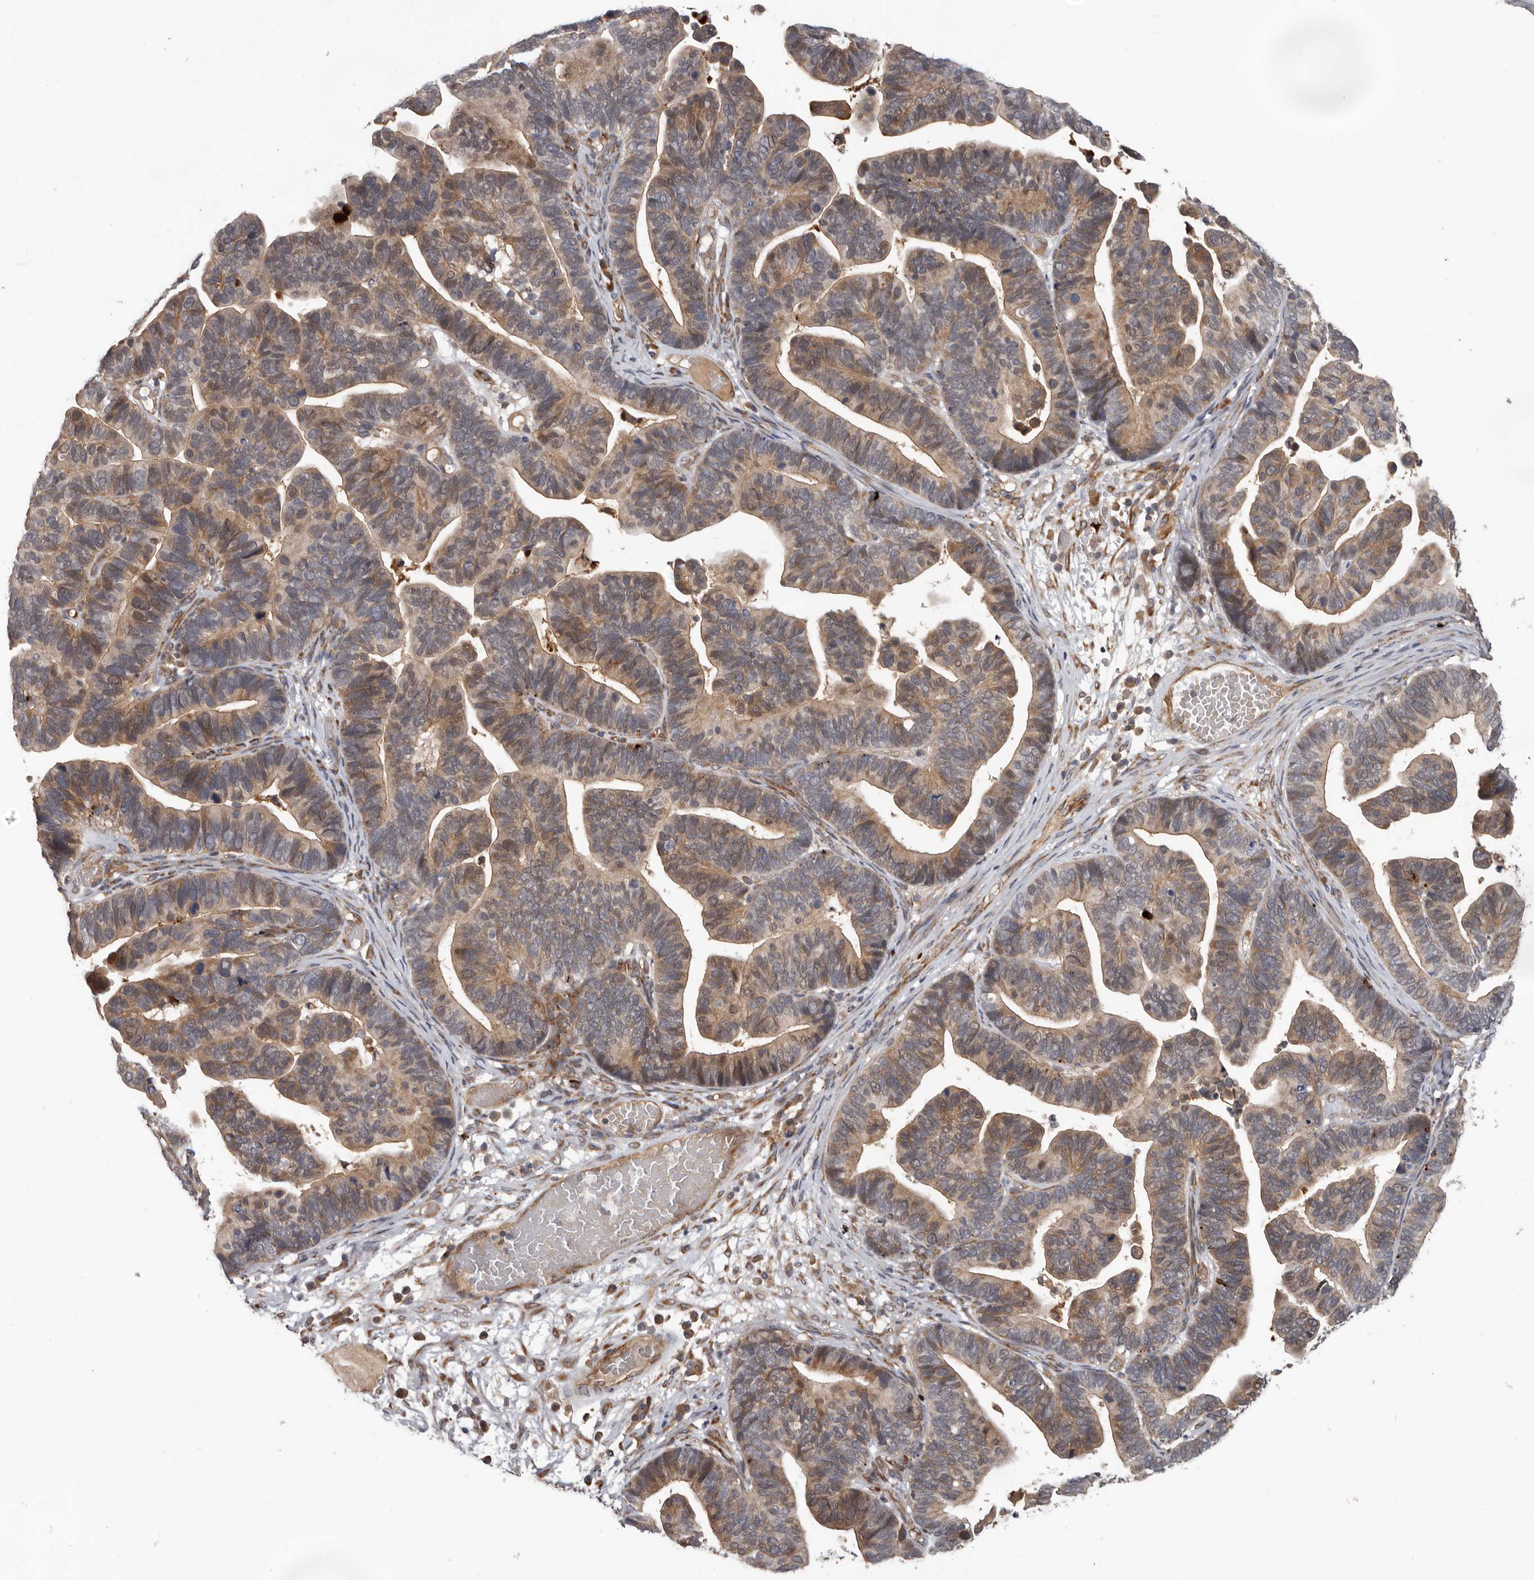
{"staining": {"intensity": "moderate", "quantity": ">75%", "location": "cytoplasmic/membranous"}, "tissue": "ovarian cancer", "cell_type": "Tumor cells", "image_type": "cancer", "snomed": [{"axis": "morphology", "description": "Cystadenocarcinoma, serous, NOS"}, {"axis": "topography", "description": "Ovary"}], "caption": "DAB immunohistochemical staining of human ovarian serous cystadenocarcinoma displays moderate cytoplasmic/membranous protein positivity in about >75% of tumor cells.", "gene": "MTF1", "patient": {"sex": "female", "age": 56}}